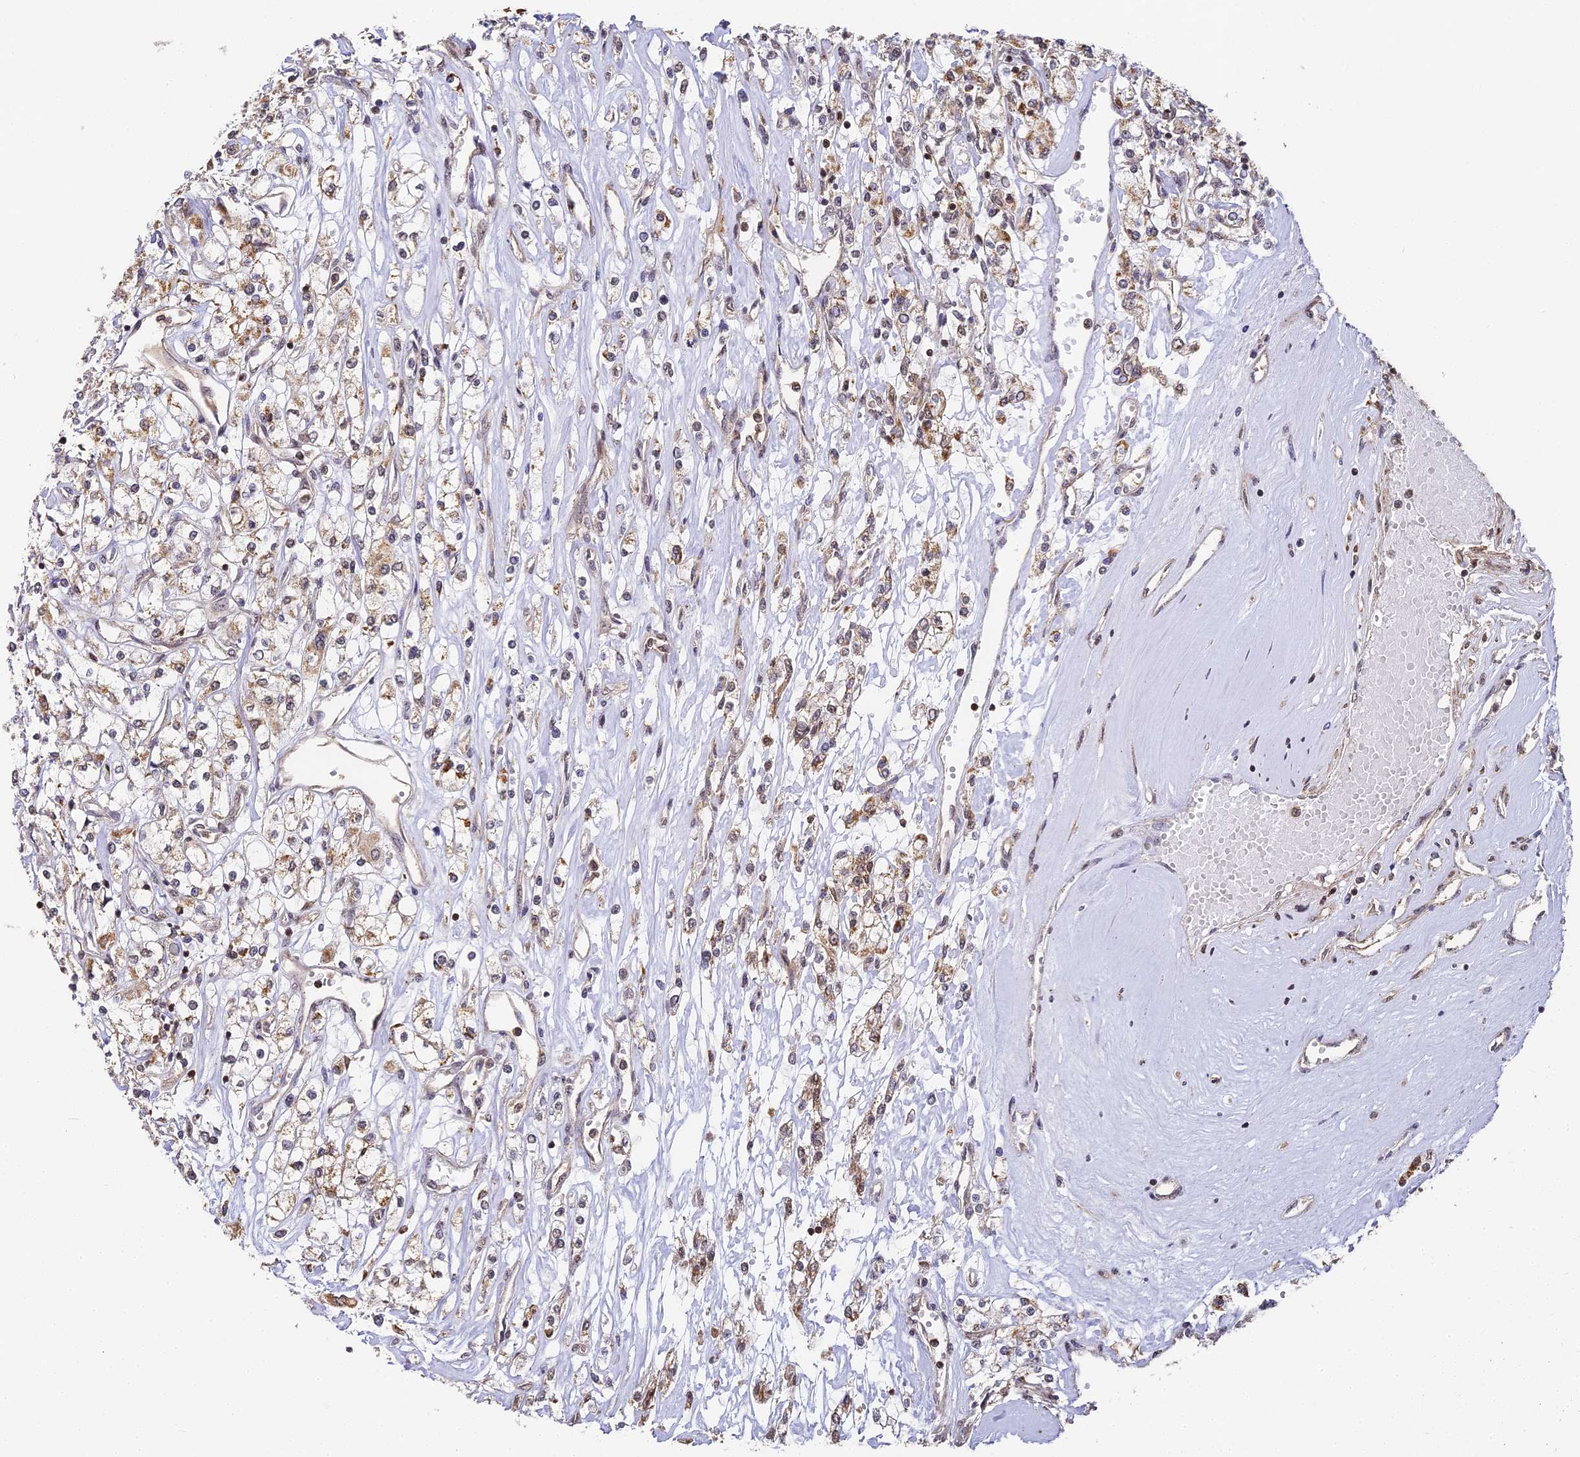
{"staining": {"intensity": "moderate", "quantity": ">75%", "location": "cytoplasmic/membranous,nuclear"}, "tissue": "renal cancer", "cell_type": "Tumor cells", "image_type": "cancer", "snomed": [{"axis": "morphology", "description": "Adenocarcinoma, NOS"}, {"axis": "topography", "description": "Kidney"}], "caption": "Immunohistochemical staining of human adenocarcinoma (renal) shows moderate cytoplasmic/membranous and nuclear protein expression in about >75% of tumor cells.", "gene": "ZNF443", "patient": {"sex": "female", "age": 59}}